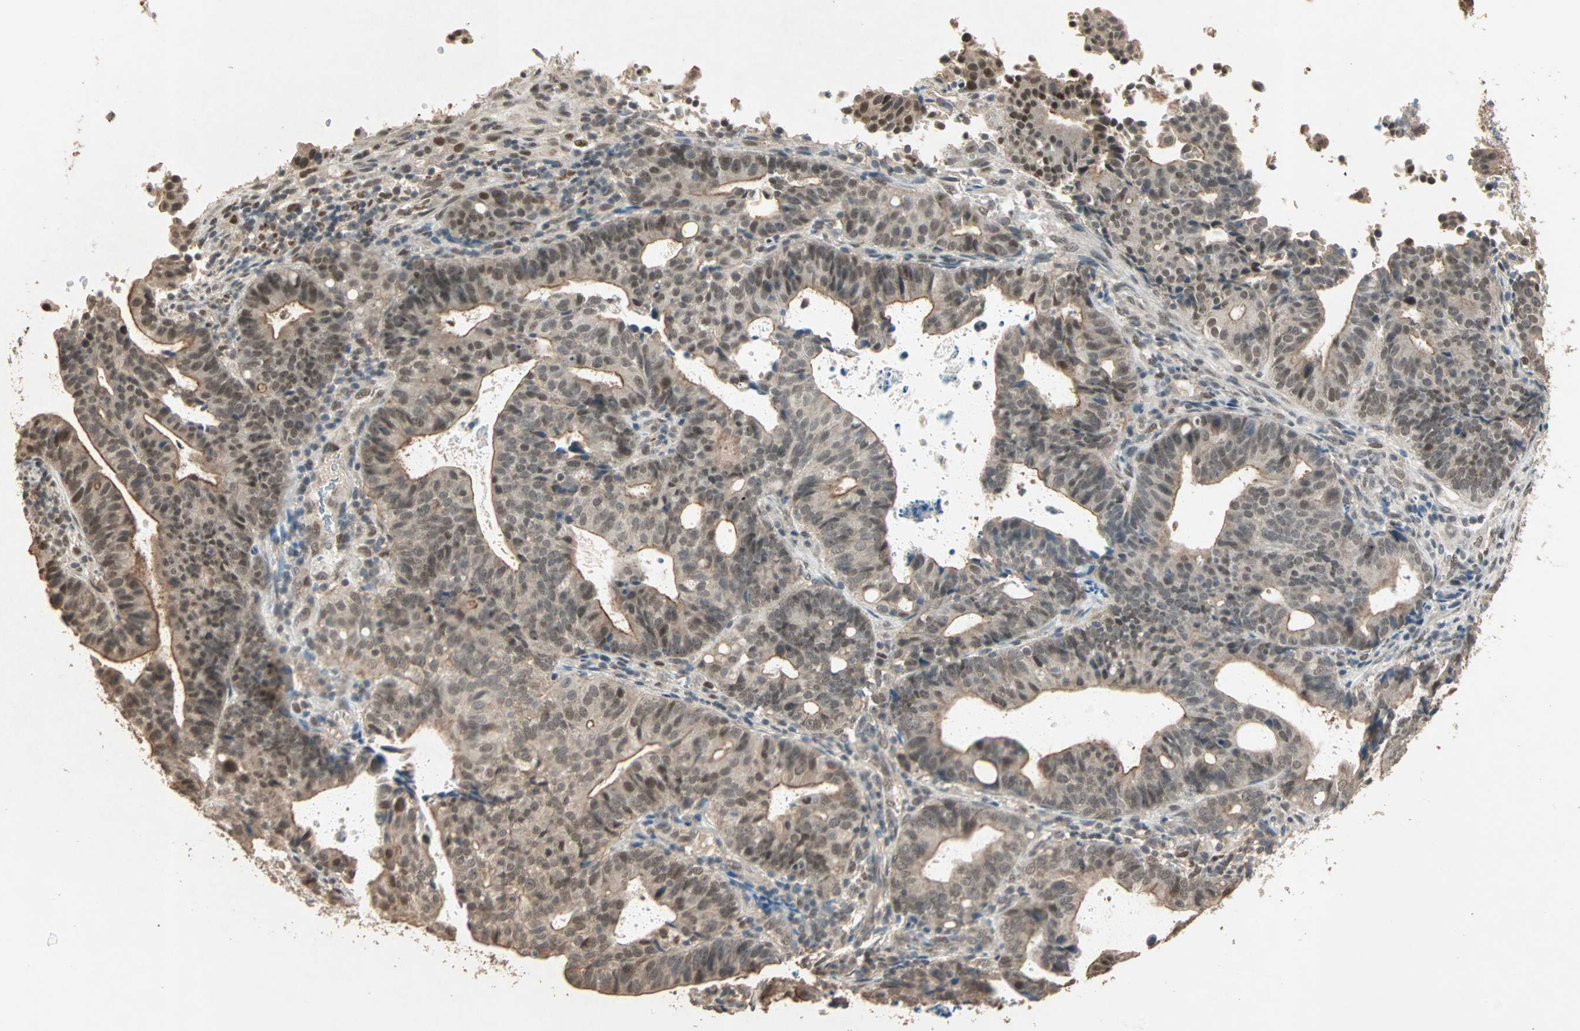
{"staining": {"intensity": "moderate", "quantity": ">75%", "location": "cytoplasmic/membranous,nuclear"}, "tissue": "endometrial cancer", "cell_type": "Tumor cells", "image_type": "cancer", "snomed": [{"axis": "morphology", "description": "Adenocarcinoma, NOS"}, {"axis": "topography", "description": "Uterus"}], "caption": "Endometrial adenocarcinoma stained with a protein marker shows moderate staining in tumor cells.", "gene": "ZBTB33", "patient": {"sex": "female", "age": 83}}